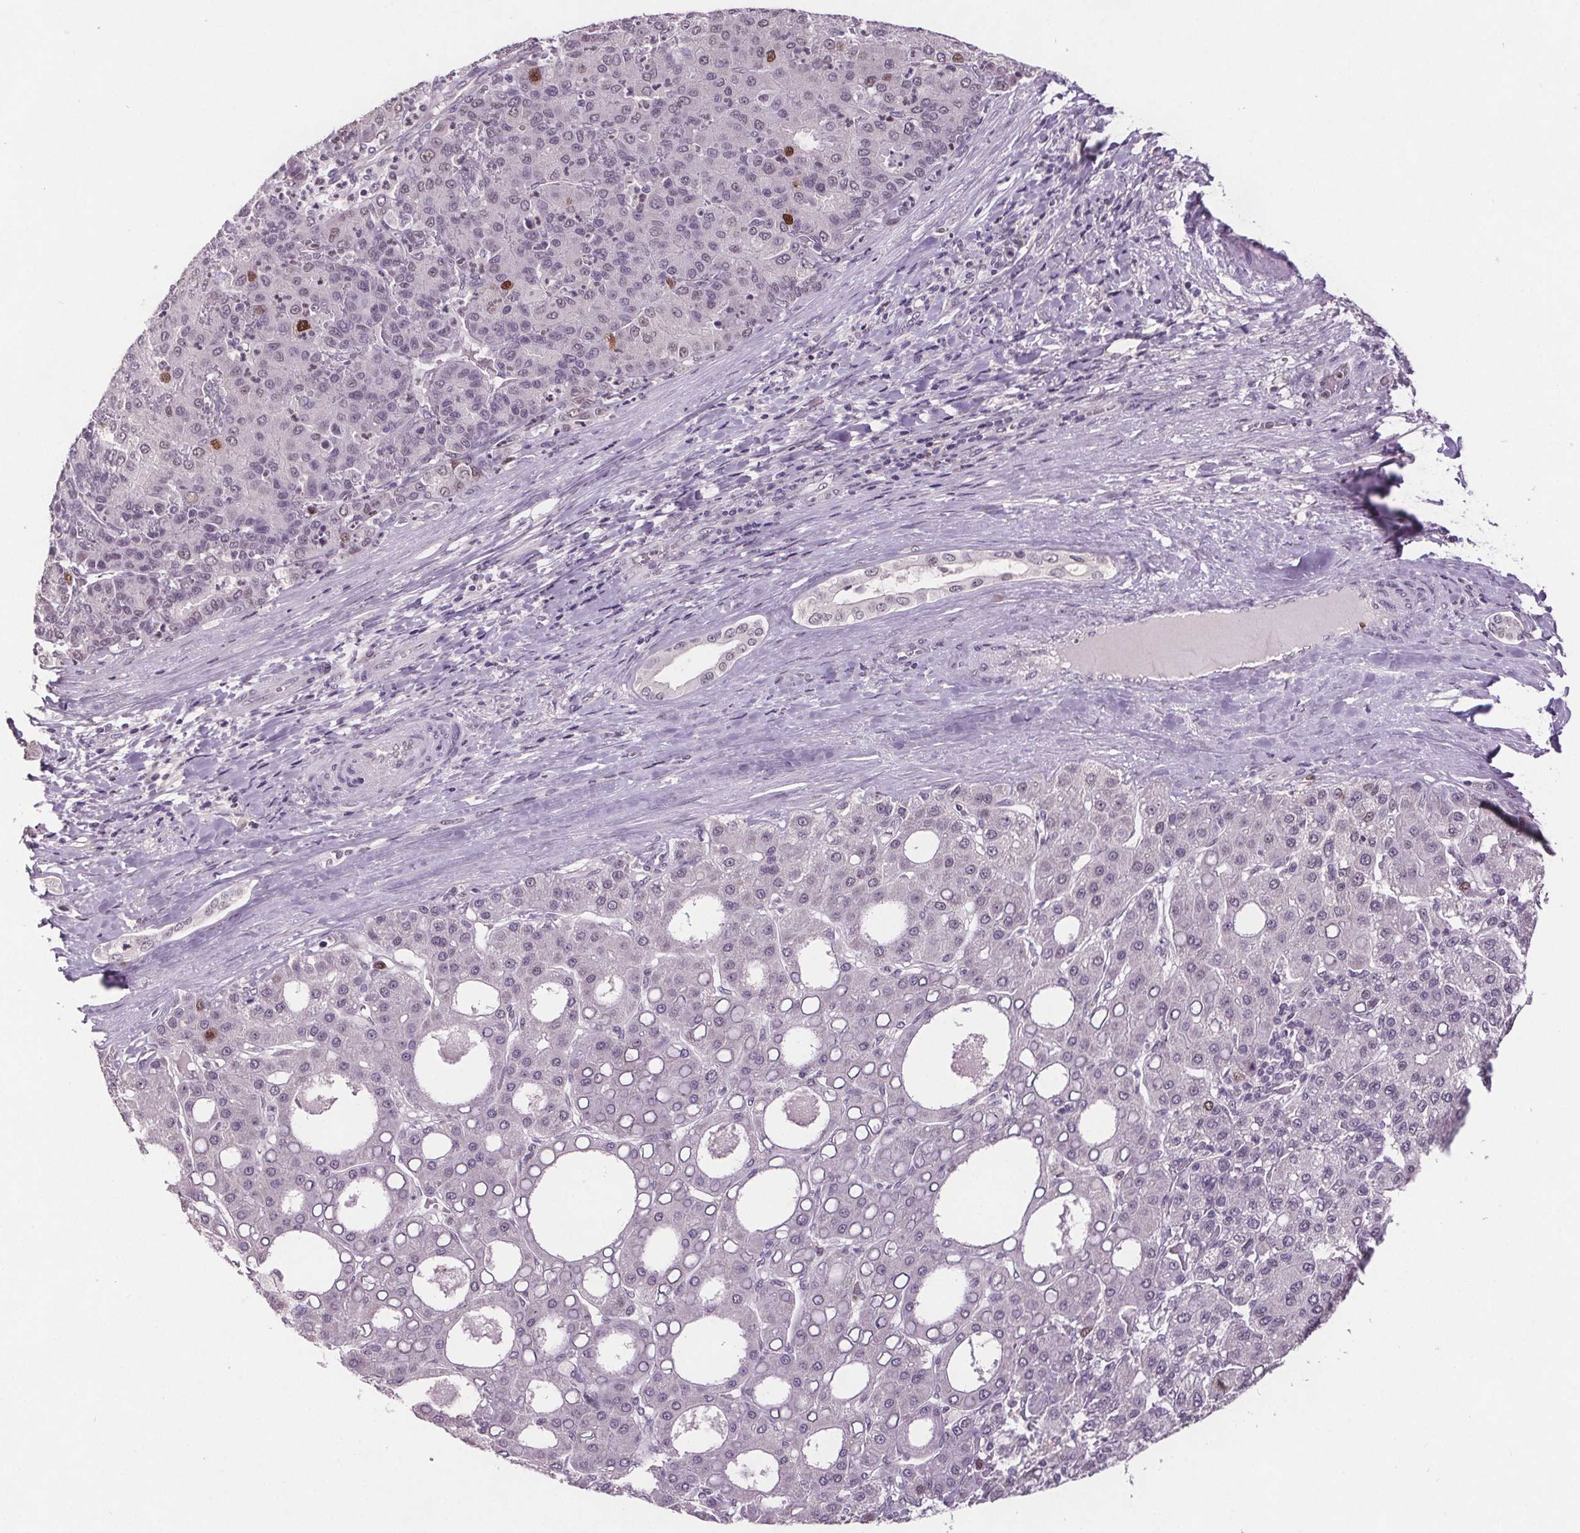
{"staining": {"intensity": "negative", "quantity": "none", "location": "none"}, "tissue": "liver cancer", "cell_type": "Tumor cells", "image_type": "cancer", "snomed": [{"axis": "morphology", "description": "Carcinoma, Hepatocellular, NOS"}, {"axis": "topography", "description": "Liver"}], "caption": "Immunohistochemistry of liver cancer (hepatocellular carcinoma) demonstrates no expression in tumor cells.", "gene": "CENPF", "patient": {"sex": "male", "age": 65}}